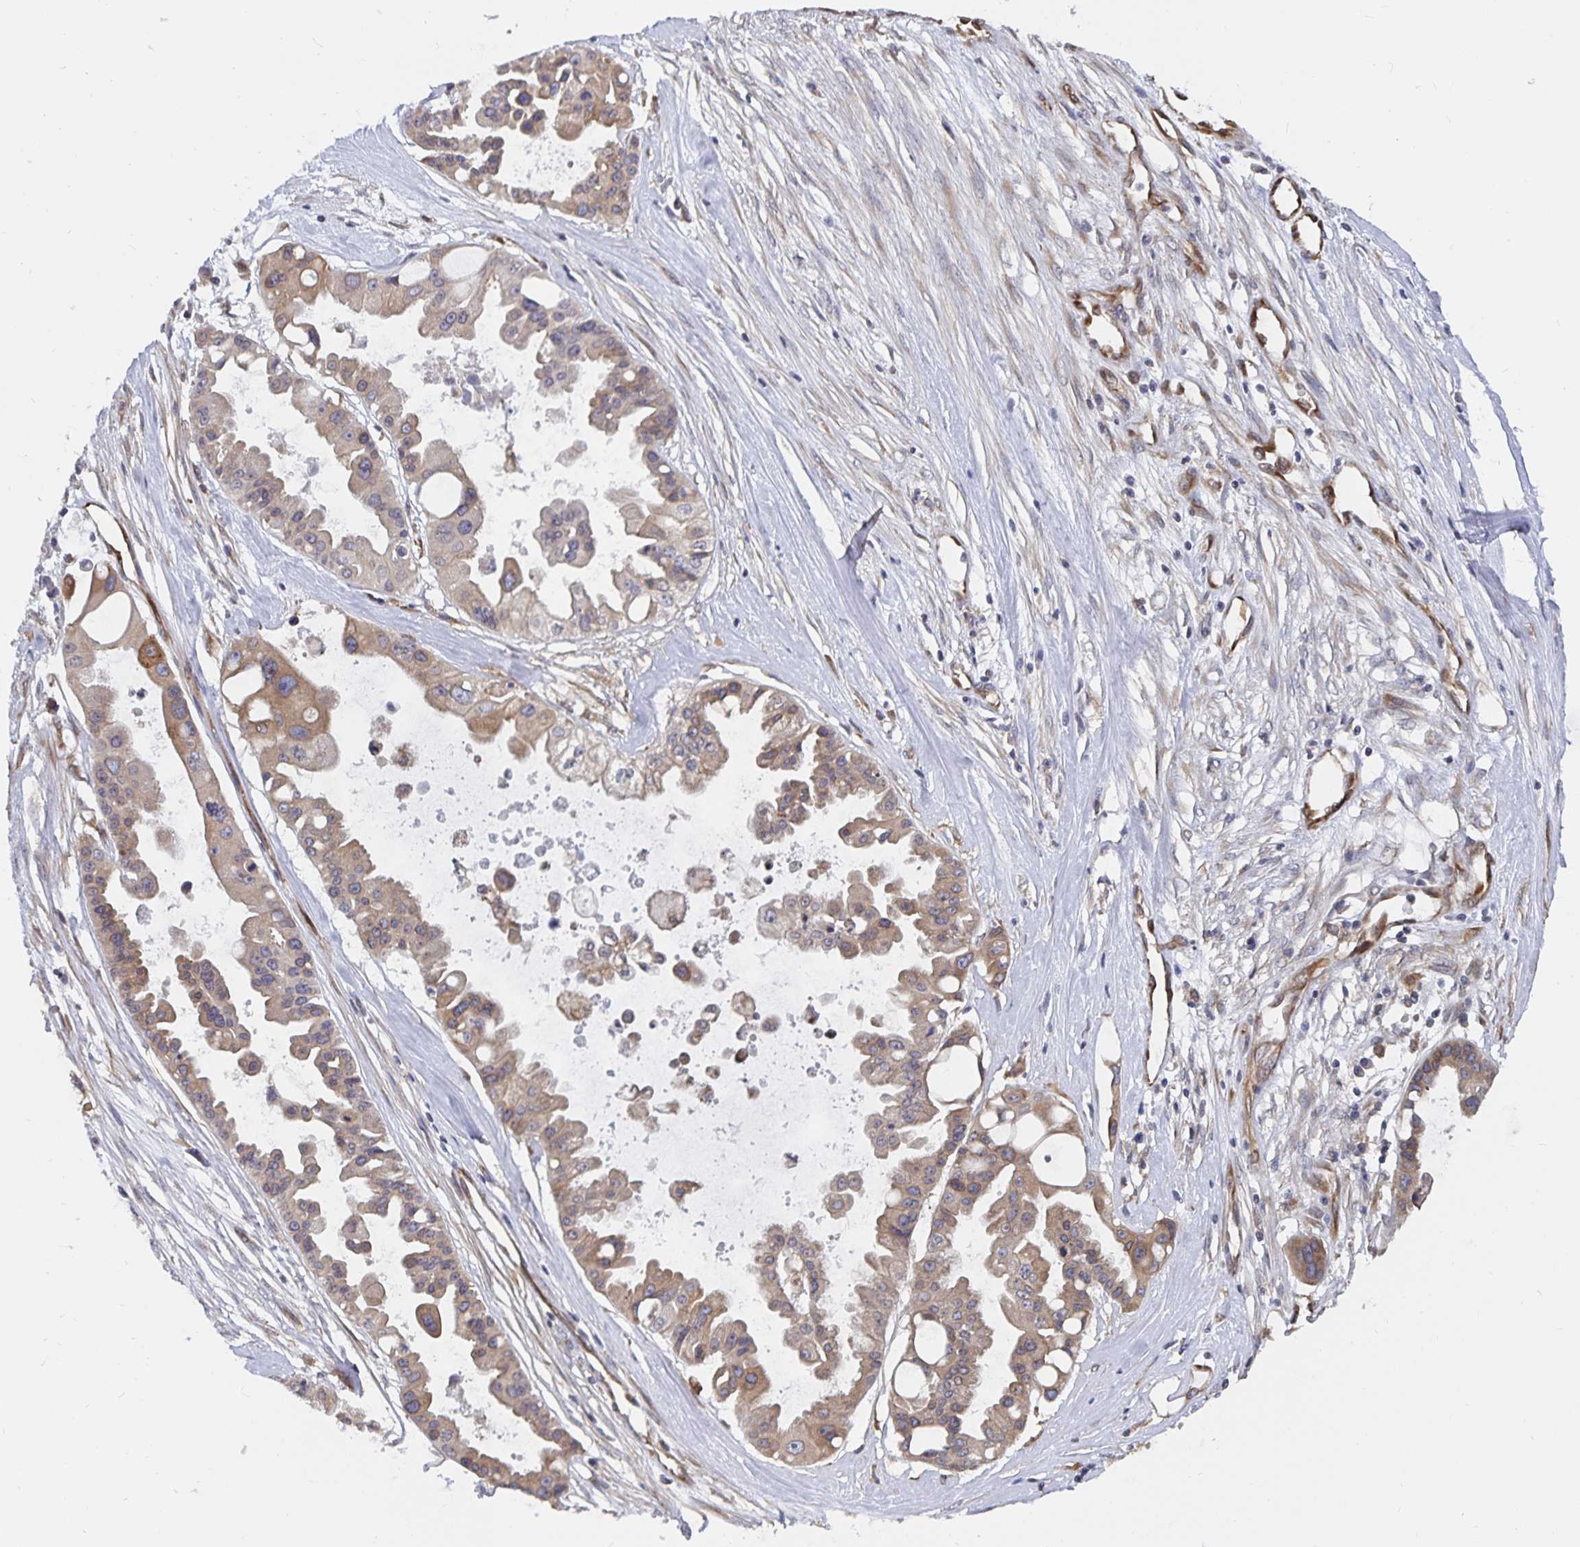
{"staining": {"intensity": "weak", "quantity": "25%-75%", "location": "cytoplasmic/membranous"}, "tissue": "ovarian cancer", "cell_type": "Tumor cells", "image_type": "cancer", "snomed": [{"axis": "morphology", "description": "Cystadenocarcinoma, serous, NOS"}, {"axis": "topography", "description": "Ovary"}], "caption": "Immunohistochemical staining of ovarian serous cystadenocarcinoma reveals low levels of weak cytoplasmic/membranous protein staining in approximately 25%-75% of tumor cells.", "gene": "BCAP29", "patient": {"sex": "female", "age": 56}}